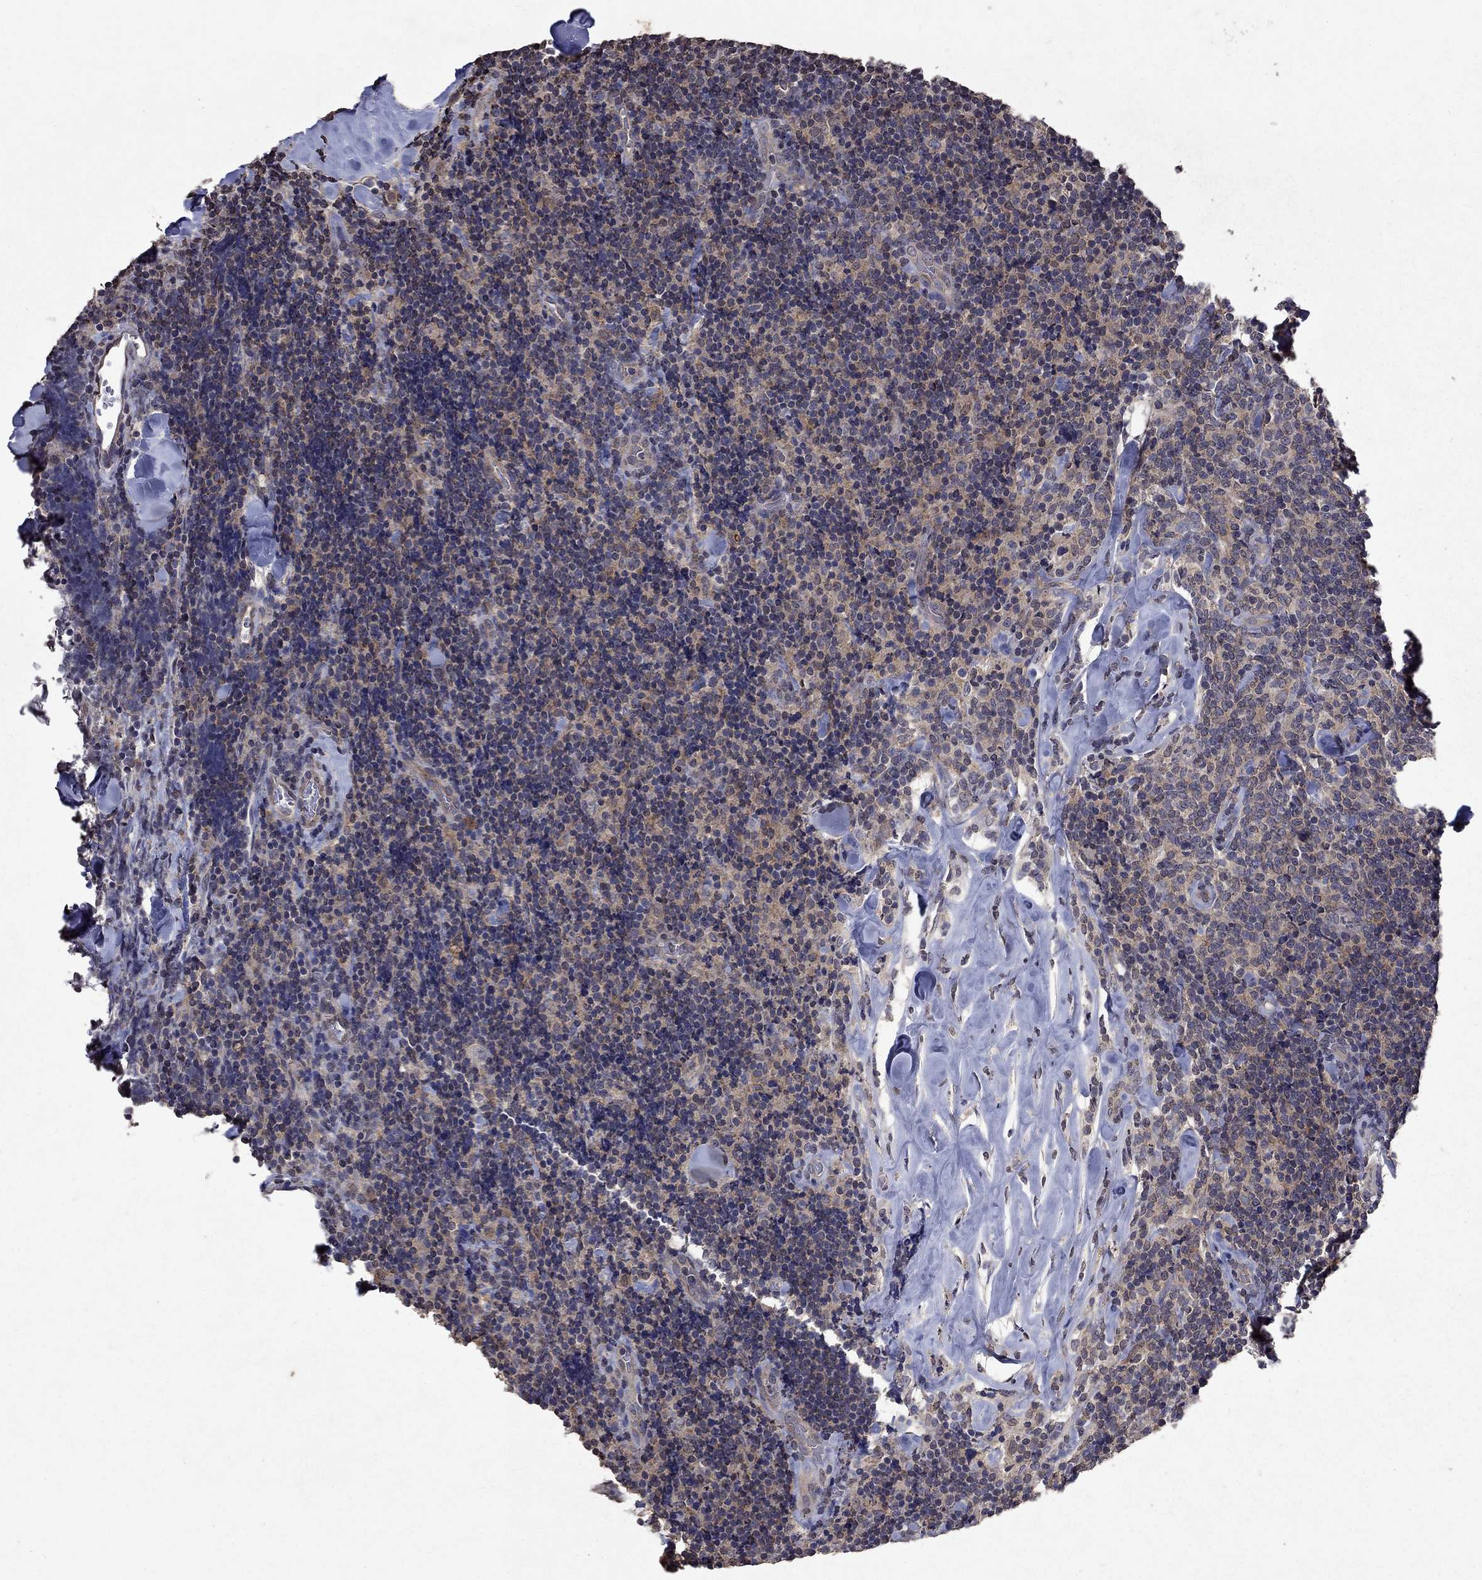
{"staining": {"intensity": "weak", "quantity": ">75%", "location": "cytoplasmic/membranous"}, "tissue": "lymphoma", "cell_type": "Tumor cells", "image_type": "cancer", "snomed": [{"axis": "morphology", "description": "Malignant lymphoma, non-Hodgkin's type, Low grade"}, {"axis": "topography", "description": "Lymph node"}], "caption": "Immunohistochemical staining of low-grade malignant lymphoma, non-Hodgkin's type displays low levels of weak cytoplasmic/membranous positivity in approximately >75% of tumor cells. (Stains: DAB in brown, nuclei in blue, Microscopy: brightfield microscopy at high magnification).", "gene": "TTC38", "patient": {"sex": "female", "age": 56}}